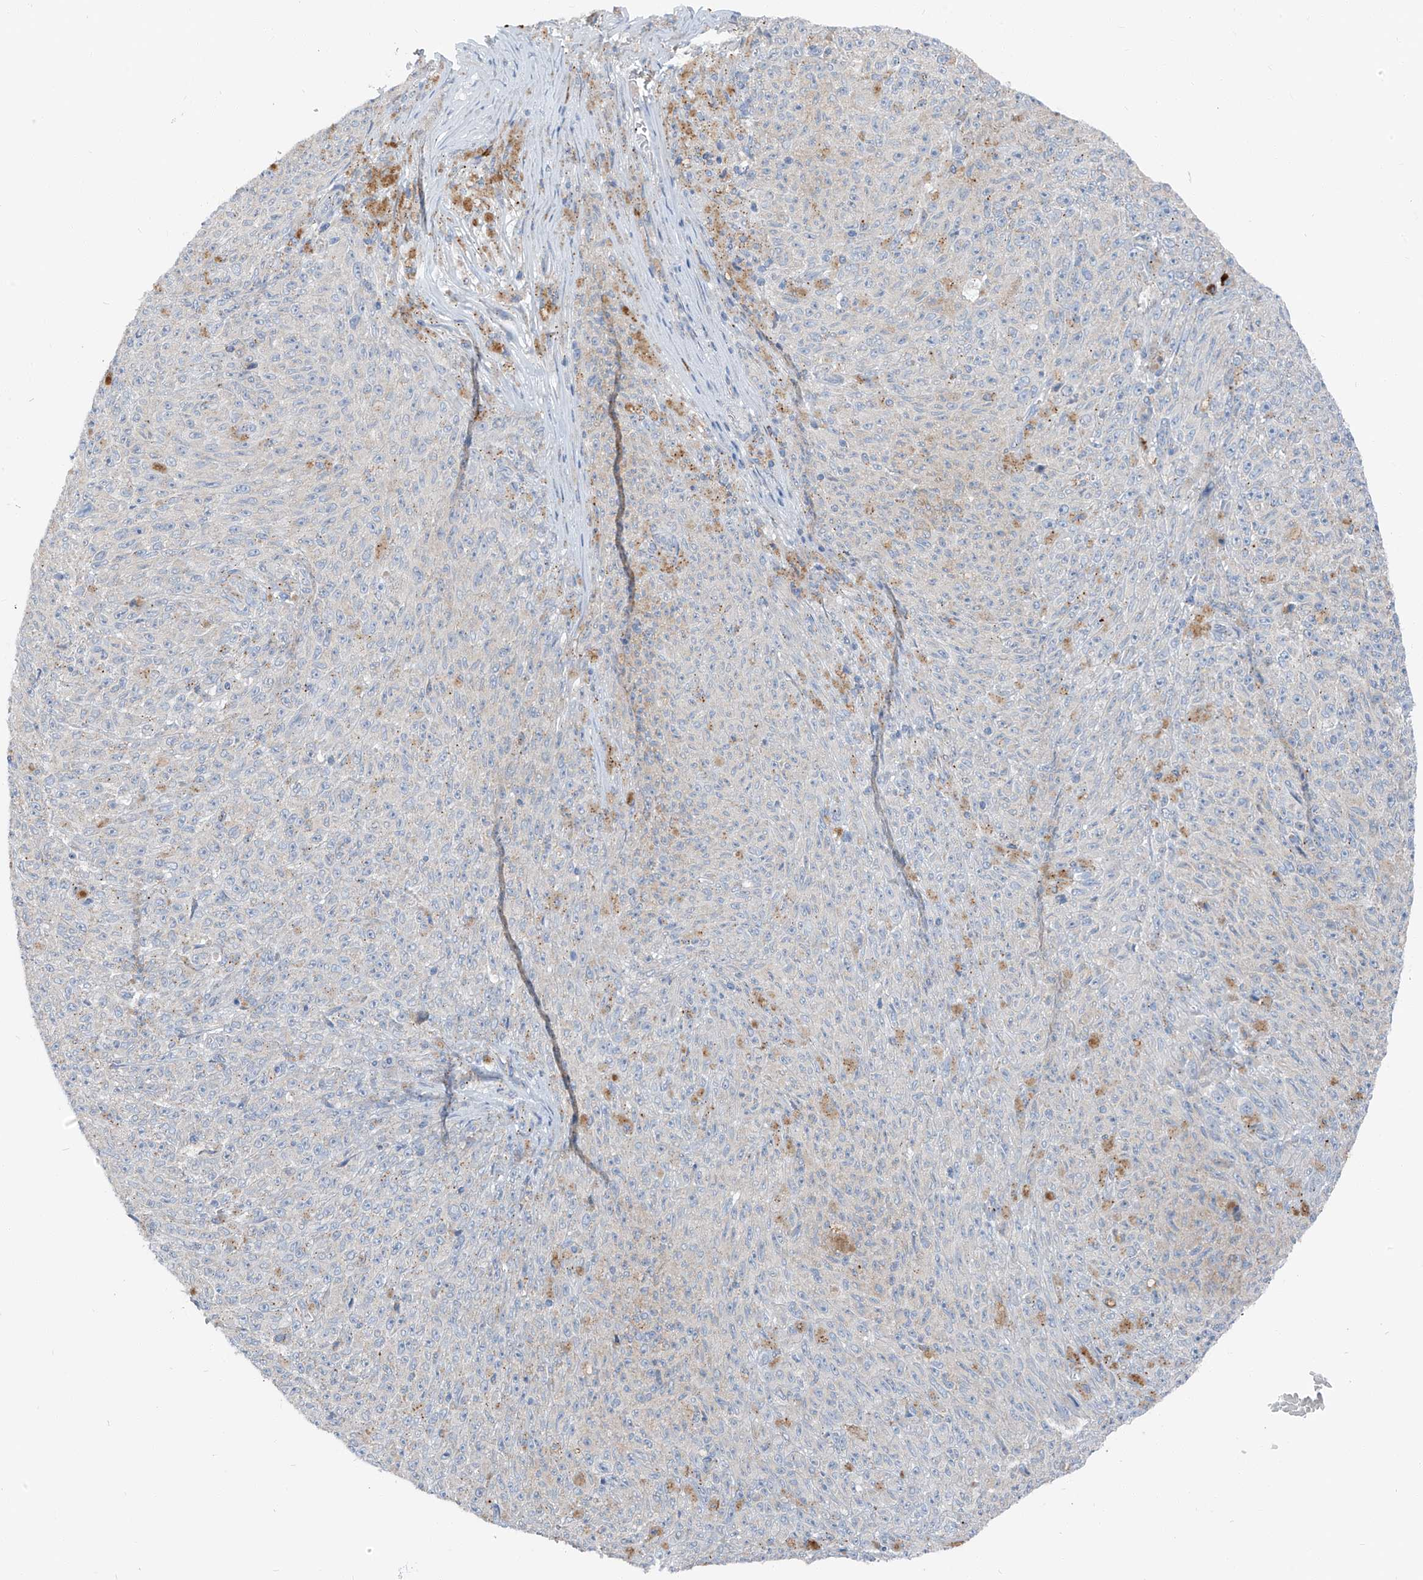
{"staining": {"intensity": "negative", "quantity": "none", "location": "none"}, "tissue": "melanoma", "cell_type": "Tumor cells", "image_type": "cancer", "snomed": [{"axis": "morphology", "description": "Malignant melanoma, NOS"}, {"axis": "topography", "description": "Skin"}], "caption": "Tumor cells show no significant positivity in melanoma. (Stains: DAB immunohistochemistry (IHC) with hematoxylin counter stain, Microscopy: brightfield microscopy at high magnification).", "gene": "CHMP2B", "patient": {"sex": "female", "age": 82}}